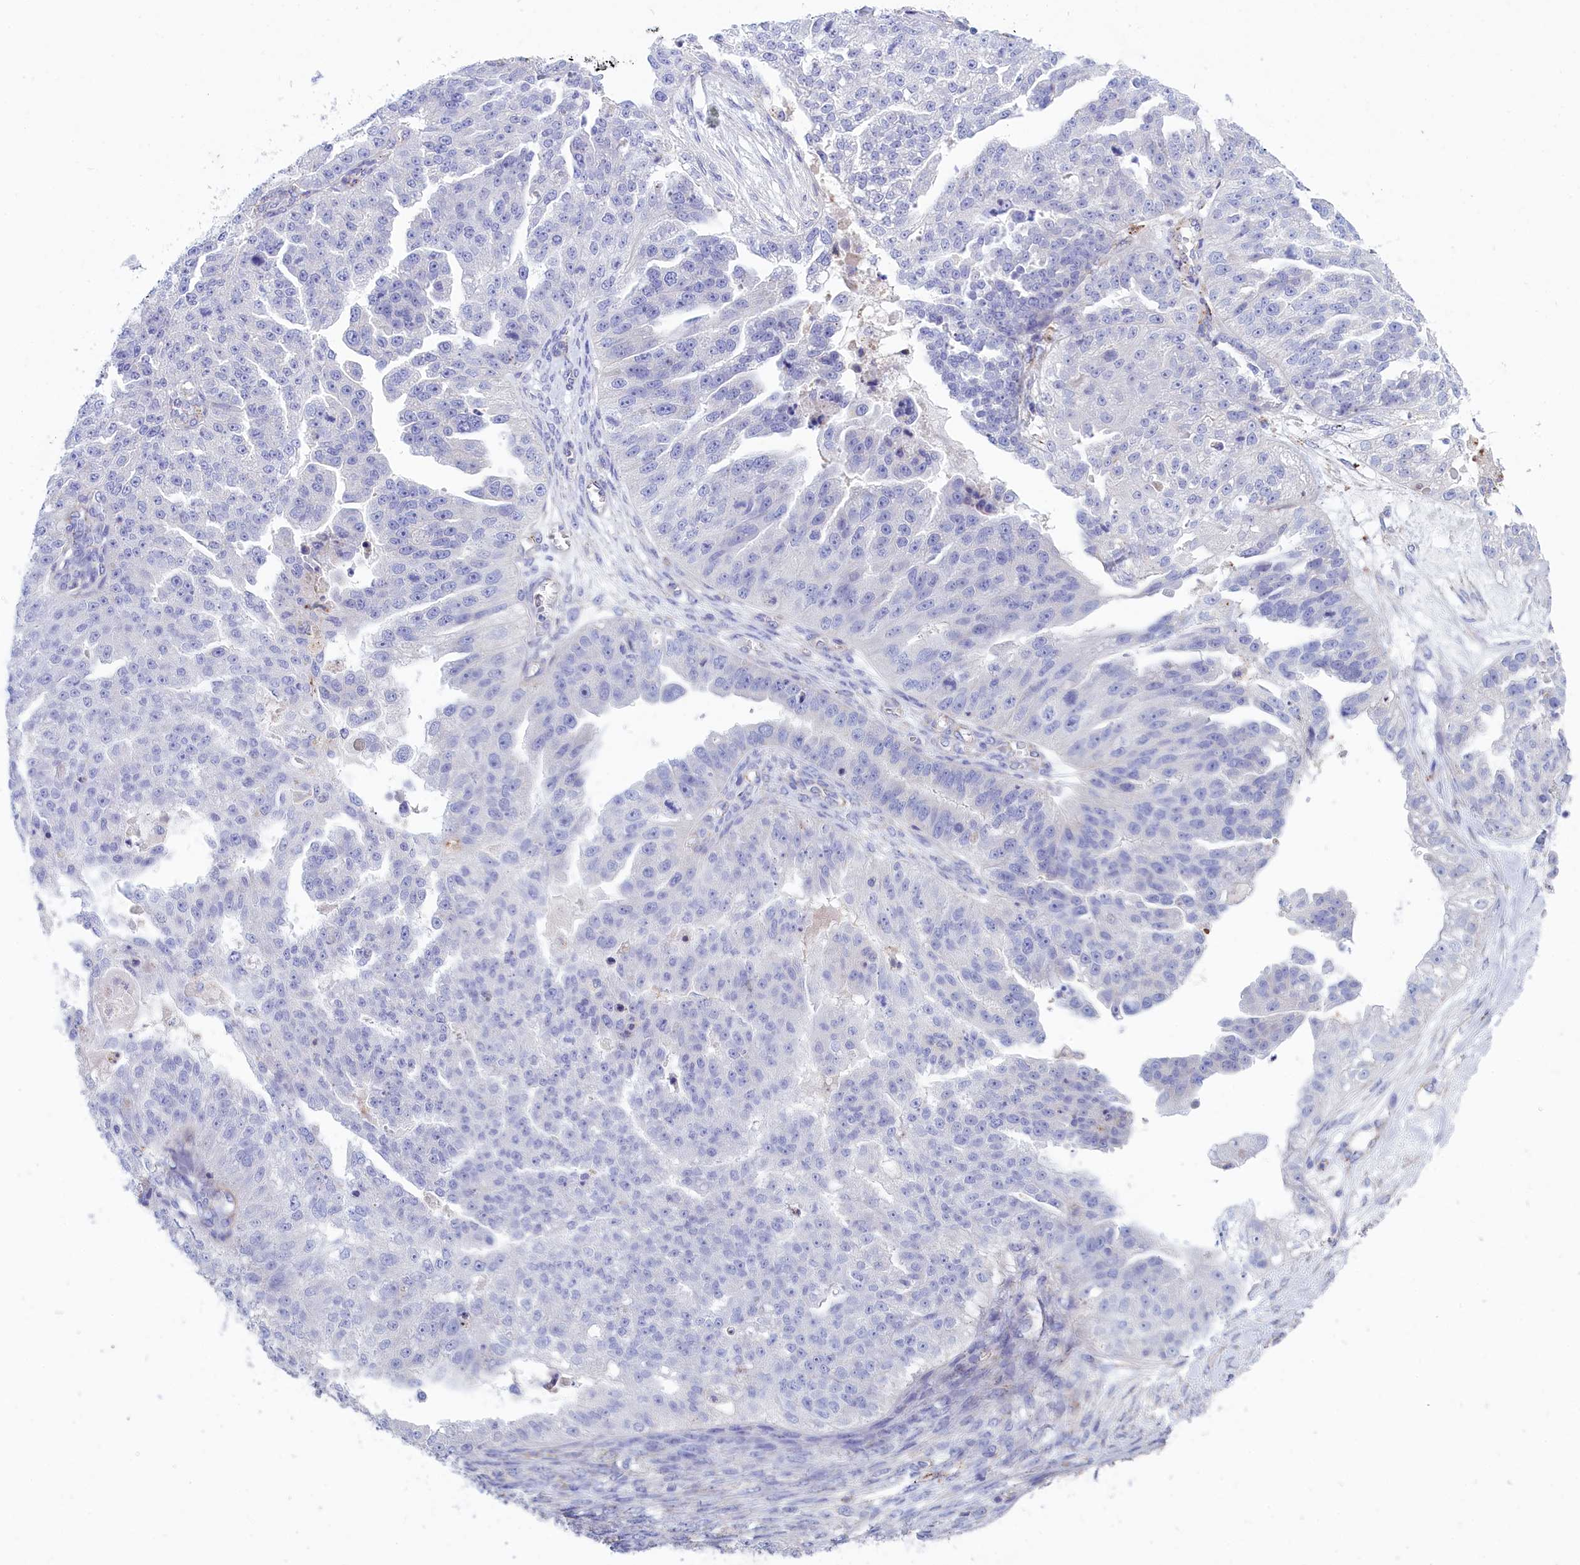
{"staining": {"intensity": "negative", "quantity": "none", "location": "none"}, "tissue": "ovarian cancer", "cell_type": "Tumor cells", "image_type": "cancer", "snomed": [{"axis": "morphology", "description": "Cystadenocarcinoma, serous, NOS"}, {"axis": "topography", "description": "Ovary"}], "caption": "Immunohistochemistry (IHC) of human serous cystadenocarcinoma (ovarian) shows no staining in tumor cells.", "gene": "WDR6", "patient": {"sex": "female", "age": 58}}